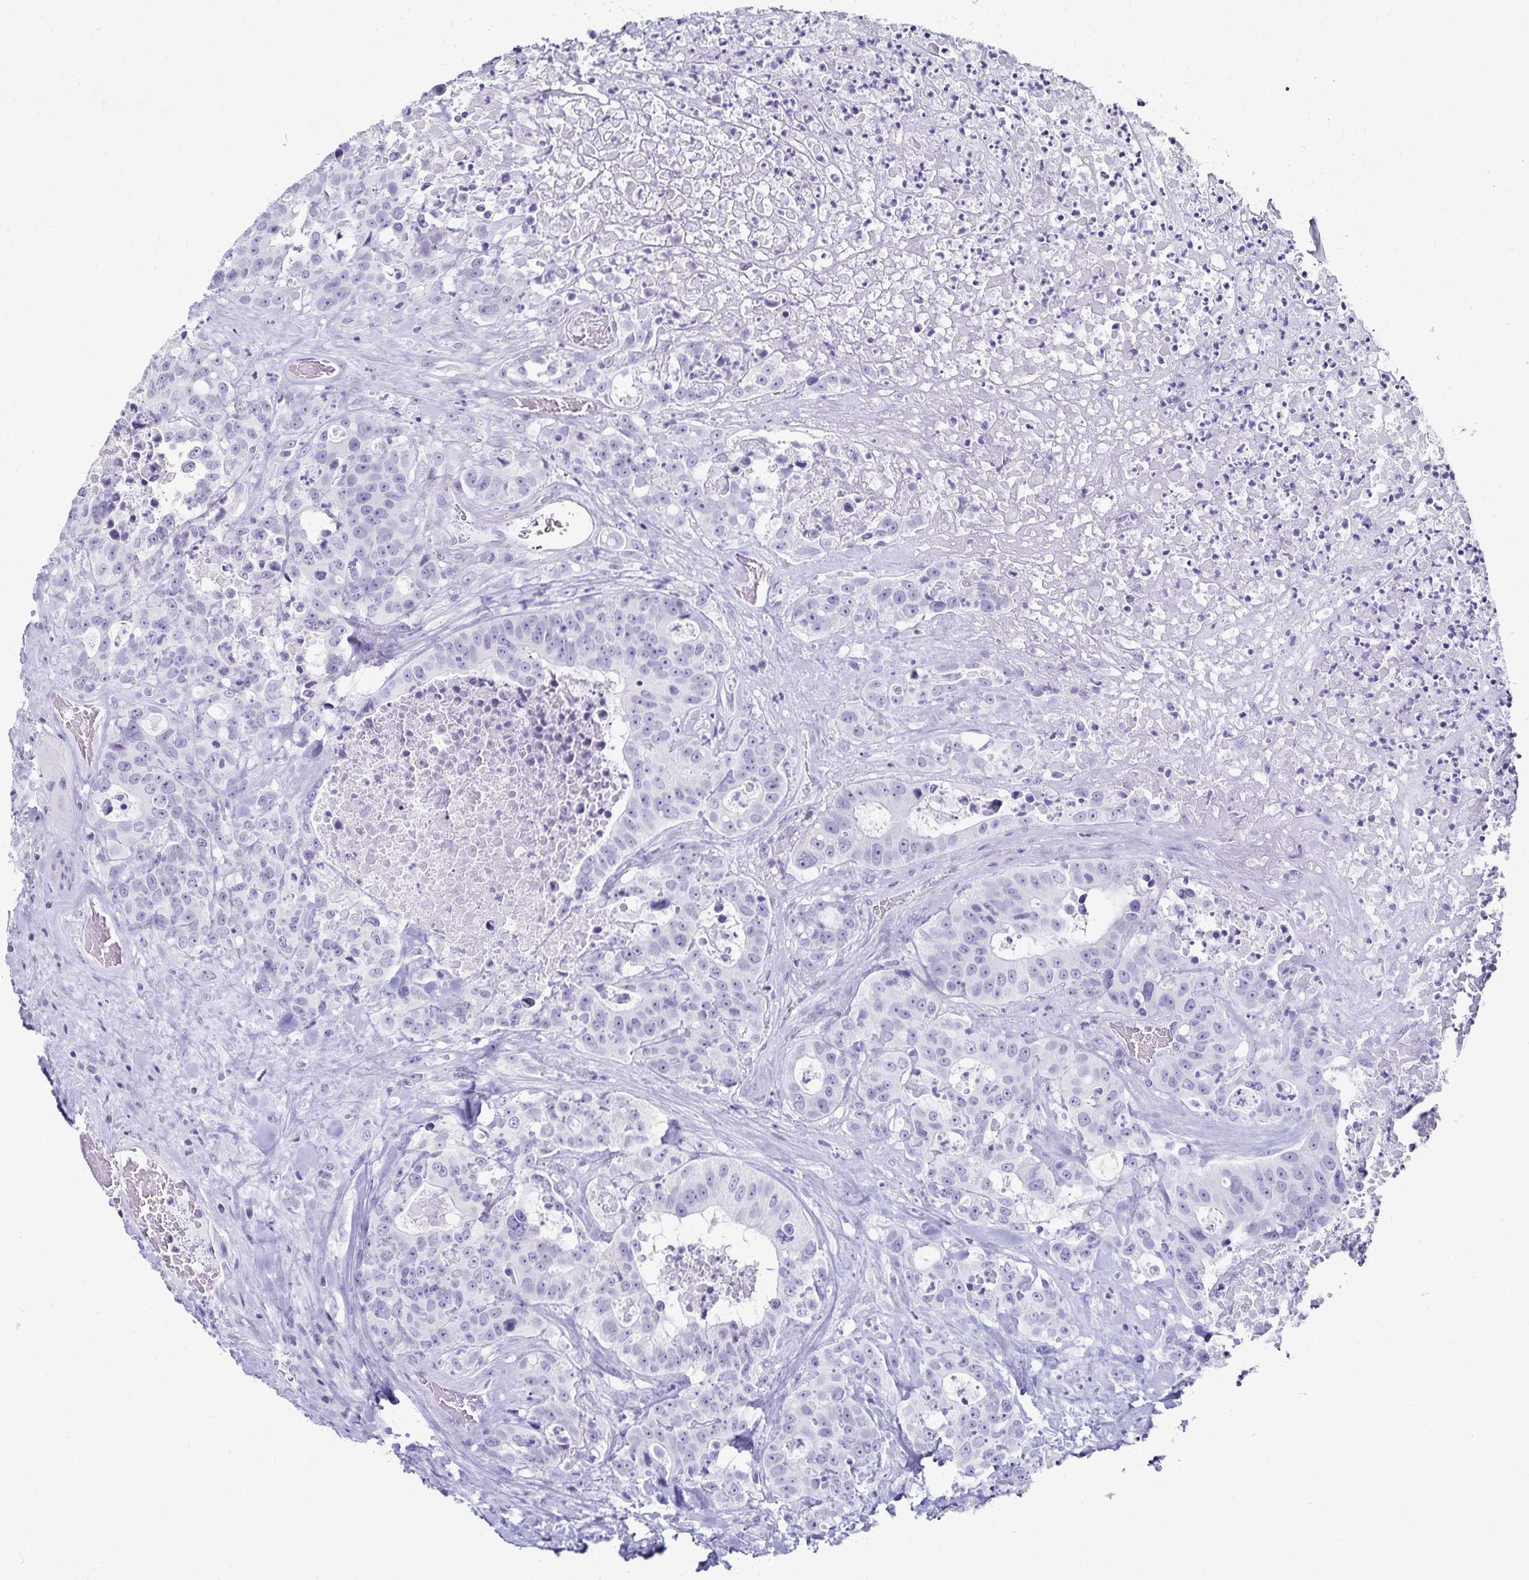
{"staining": {"intensity": "negative", "quantity": "none", "location": "none"}, "tissue": "colorectal cancer", "cell_type": "Tumor cells", "image_type": "cancer", "snomed": [{"axis": "morphology", "description": "Adenocarcinoma, NOS"}, {"axis": "topography", "description": "Rectum"}], "caption": "An immunohistochemistry image of colorectal adenocarcinoma is shown. There is no staining in tumor cells of colorectal adenocarcinoma. (Stains: DAB immunohistochemistry with hematoxylin counter stain, Microscopy: brightfield microscopy at high magnification).", "gene": "GIP", "patient": {"sex": "female", "age": 62}}